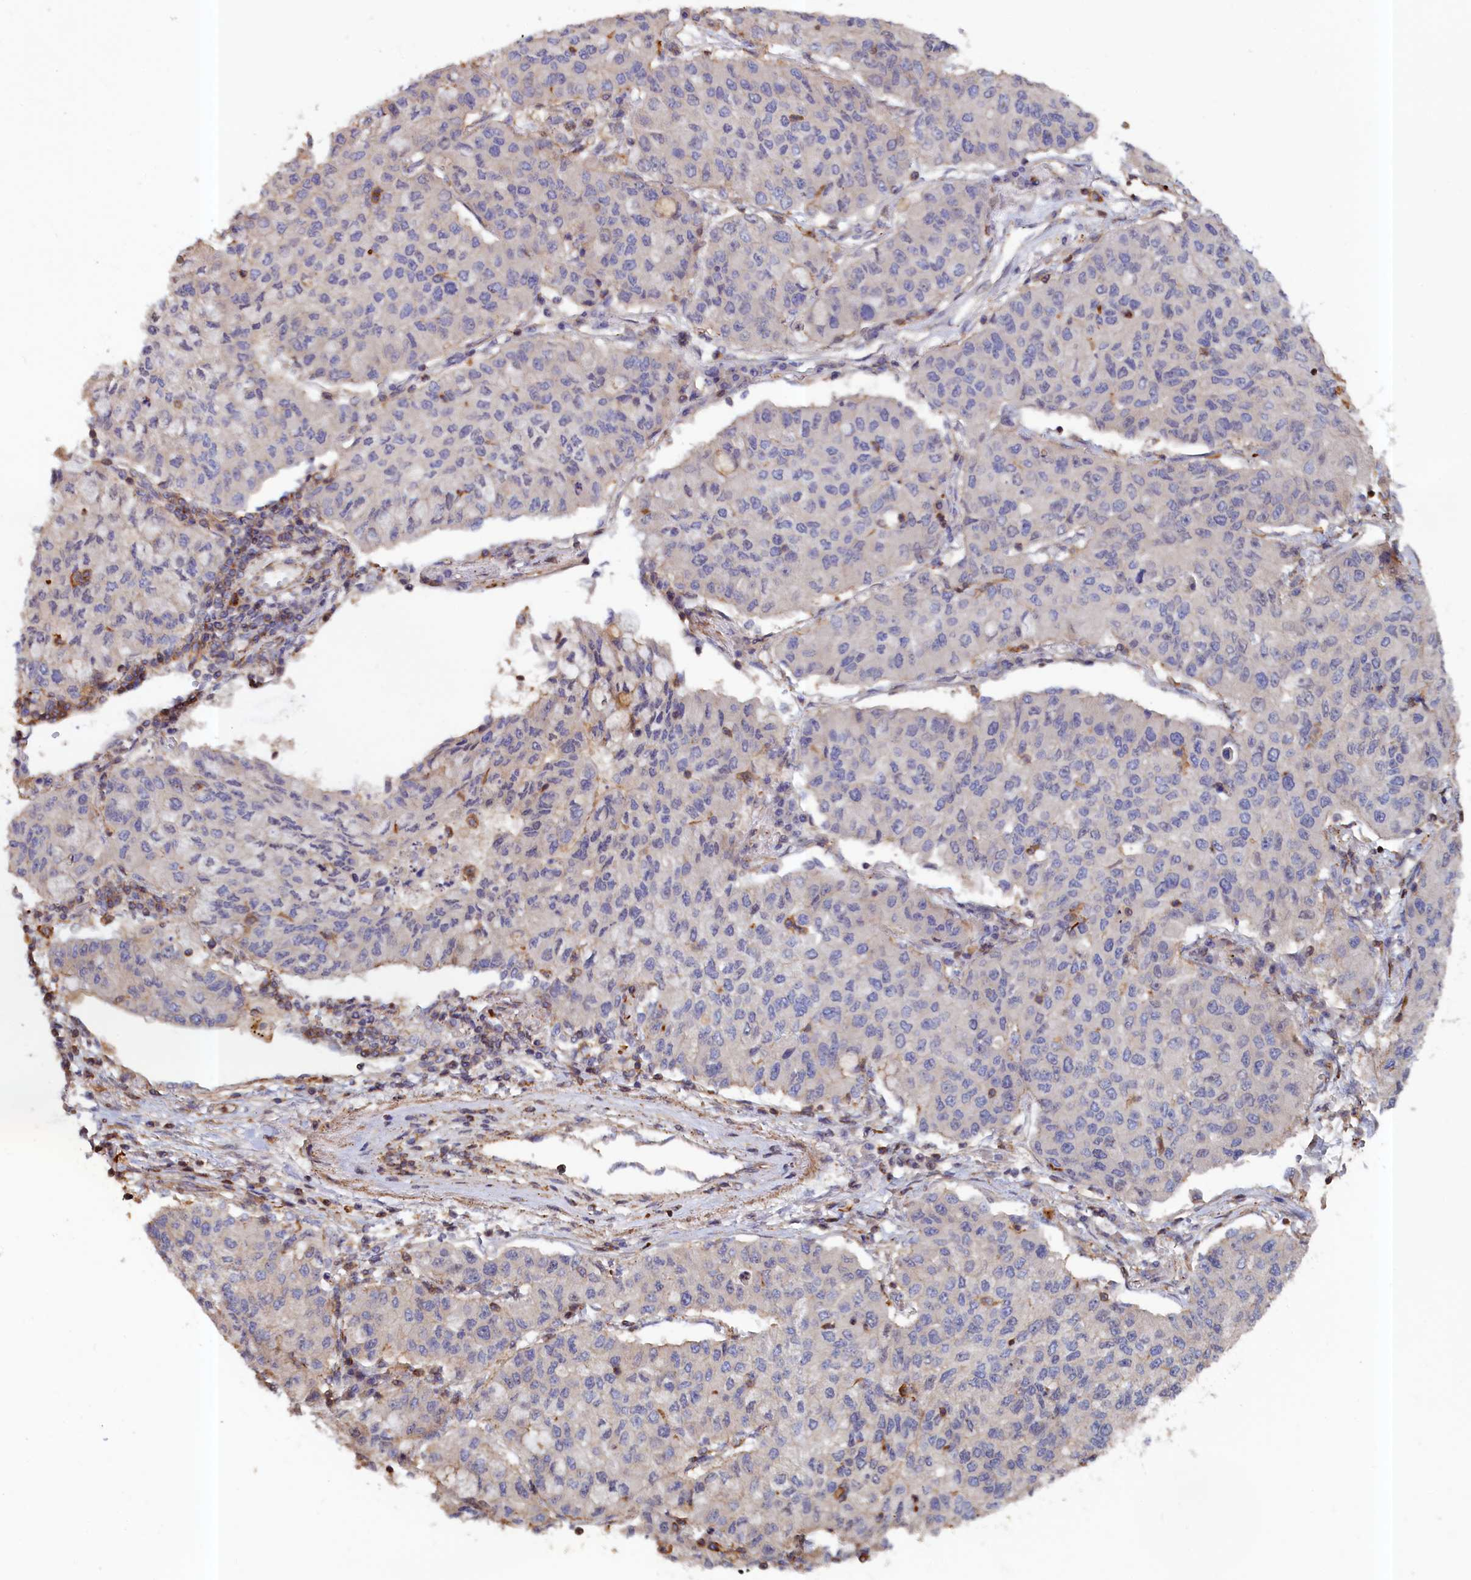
{"staining": {"intensity": "negative", "quantity": "none", "location": "none"}, "tissue": "lung cancer", "cell_type": "Tumor cells", "image_type": "cancer", "snomed": [{"axis": "morphology", "description": "Squamous cell carcinoma, NOS"}, {"axis": "topography", "description": "Lung"}], "caption": "A micrograph of human lung squamous cell carcinoma is negative for staining in tumor cells.", "gene": "ANKRD27", "patient": {"sex": "male", "age": 74}}